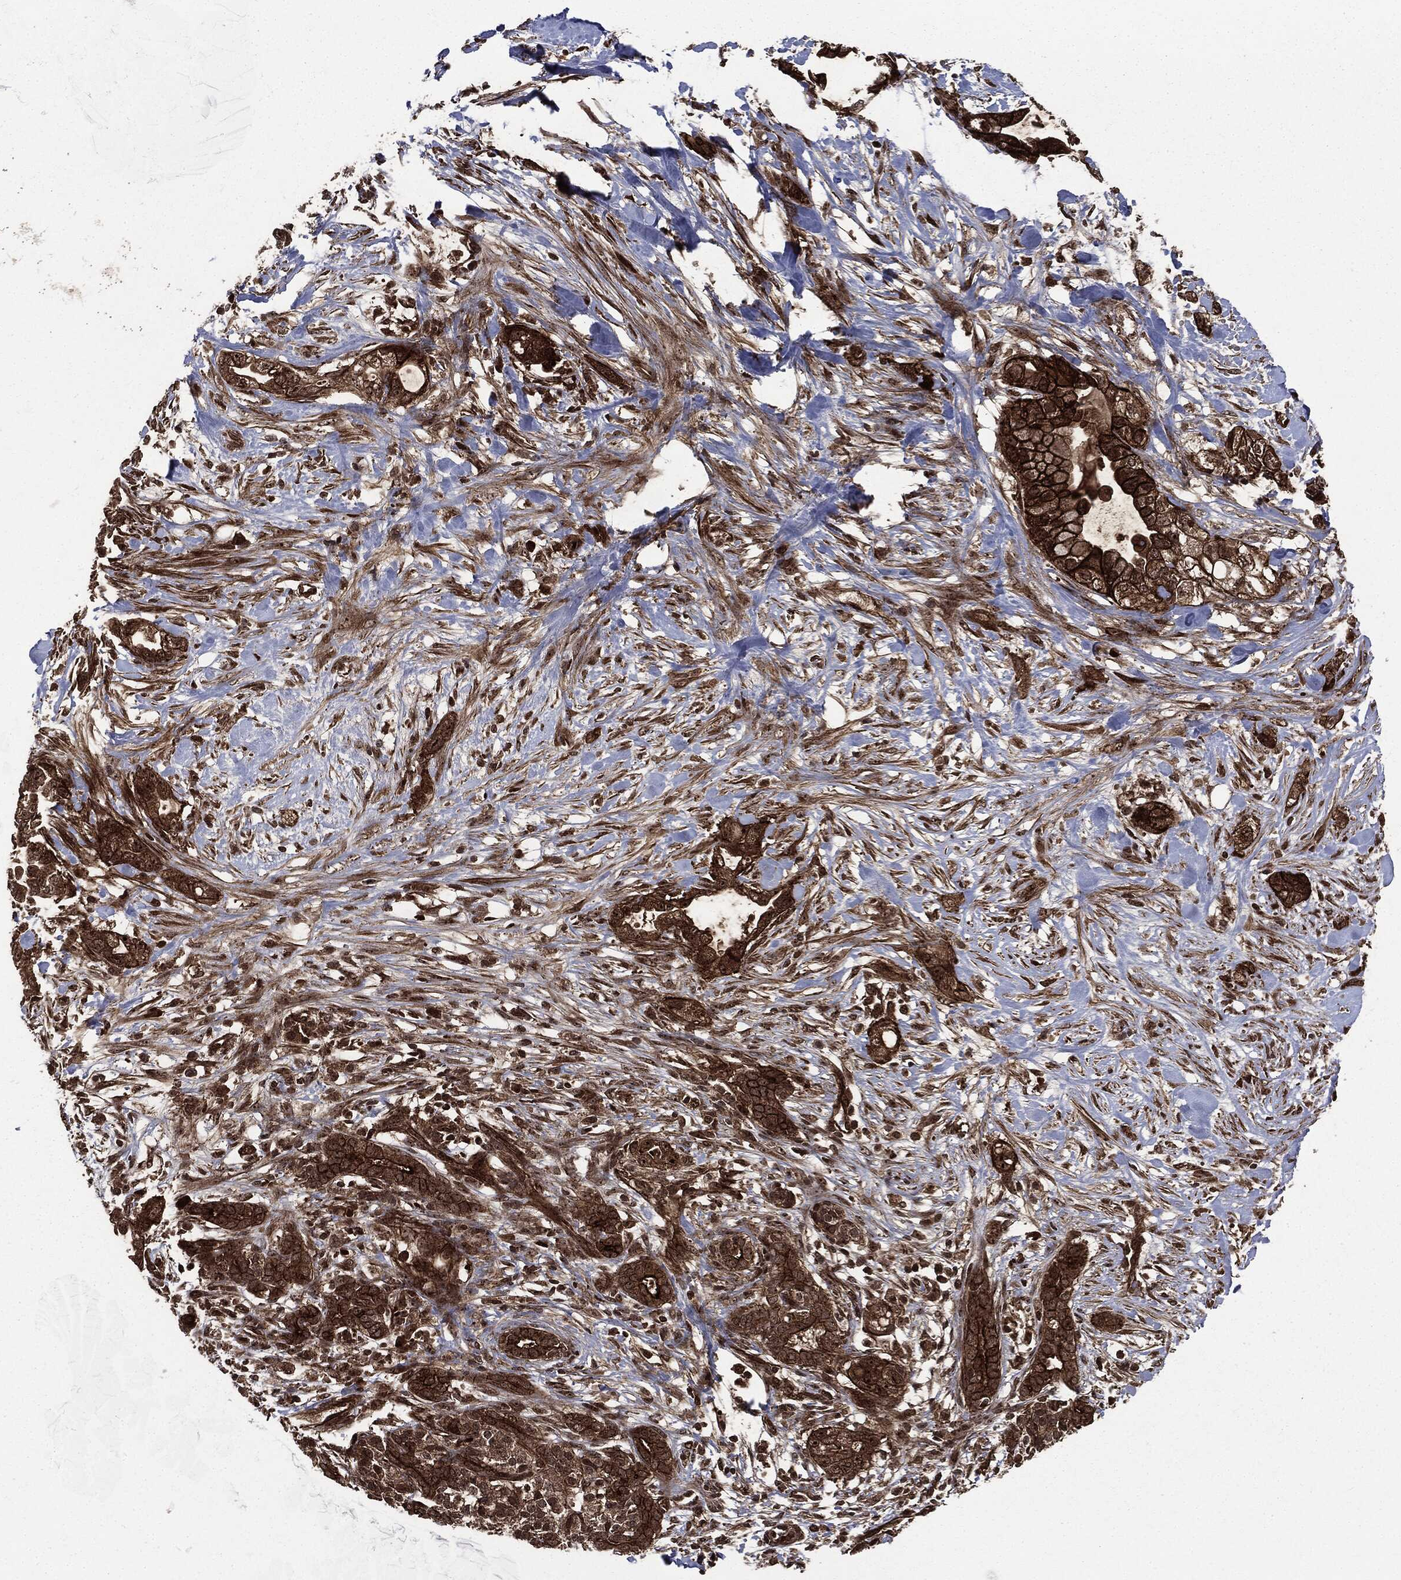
{"staining": {"intensity": "strong", "quantity": ">75%", "location": "cytoplasmic/membranous"}, "tissue": "pancreatic cancer", "cell_type": "Tumor cells", "image_type": "cancer", "snomed": [{"axis": "morphology", "description": "Adenocarcinoma, NOS"}, {"axis": "topography", "description": "Pancreas"}], "caption": "A high-resolution photomicrograph shows immunohistochemistry (IHC) staining of pancreatic cancer (adenocarcinoma), which displays strong cytoplasmic/membranous positivity in about >75% of tumor cells. The protein is shown in brown color, while the nuclei are stained blue.", "gene": "CARD6", "patient": {"sex": "male", "age": 44}}